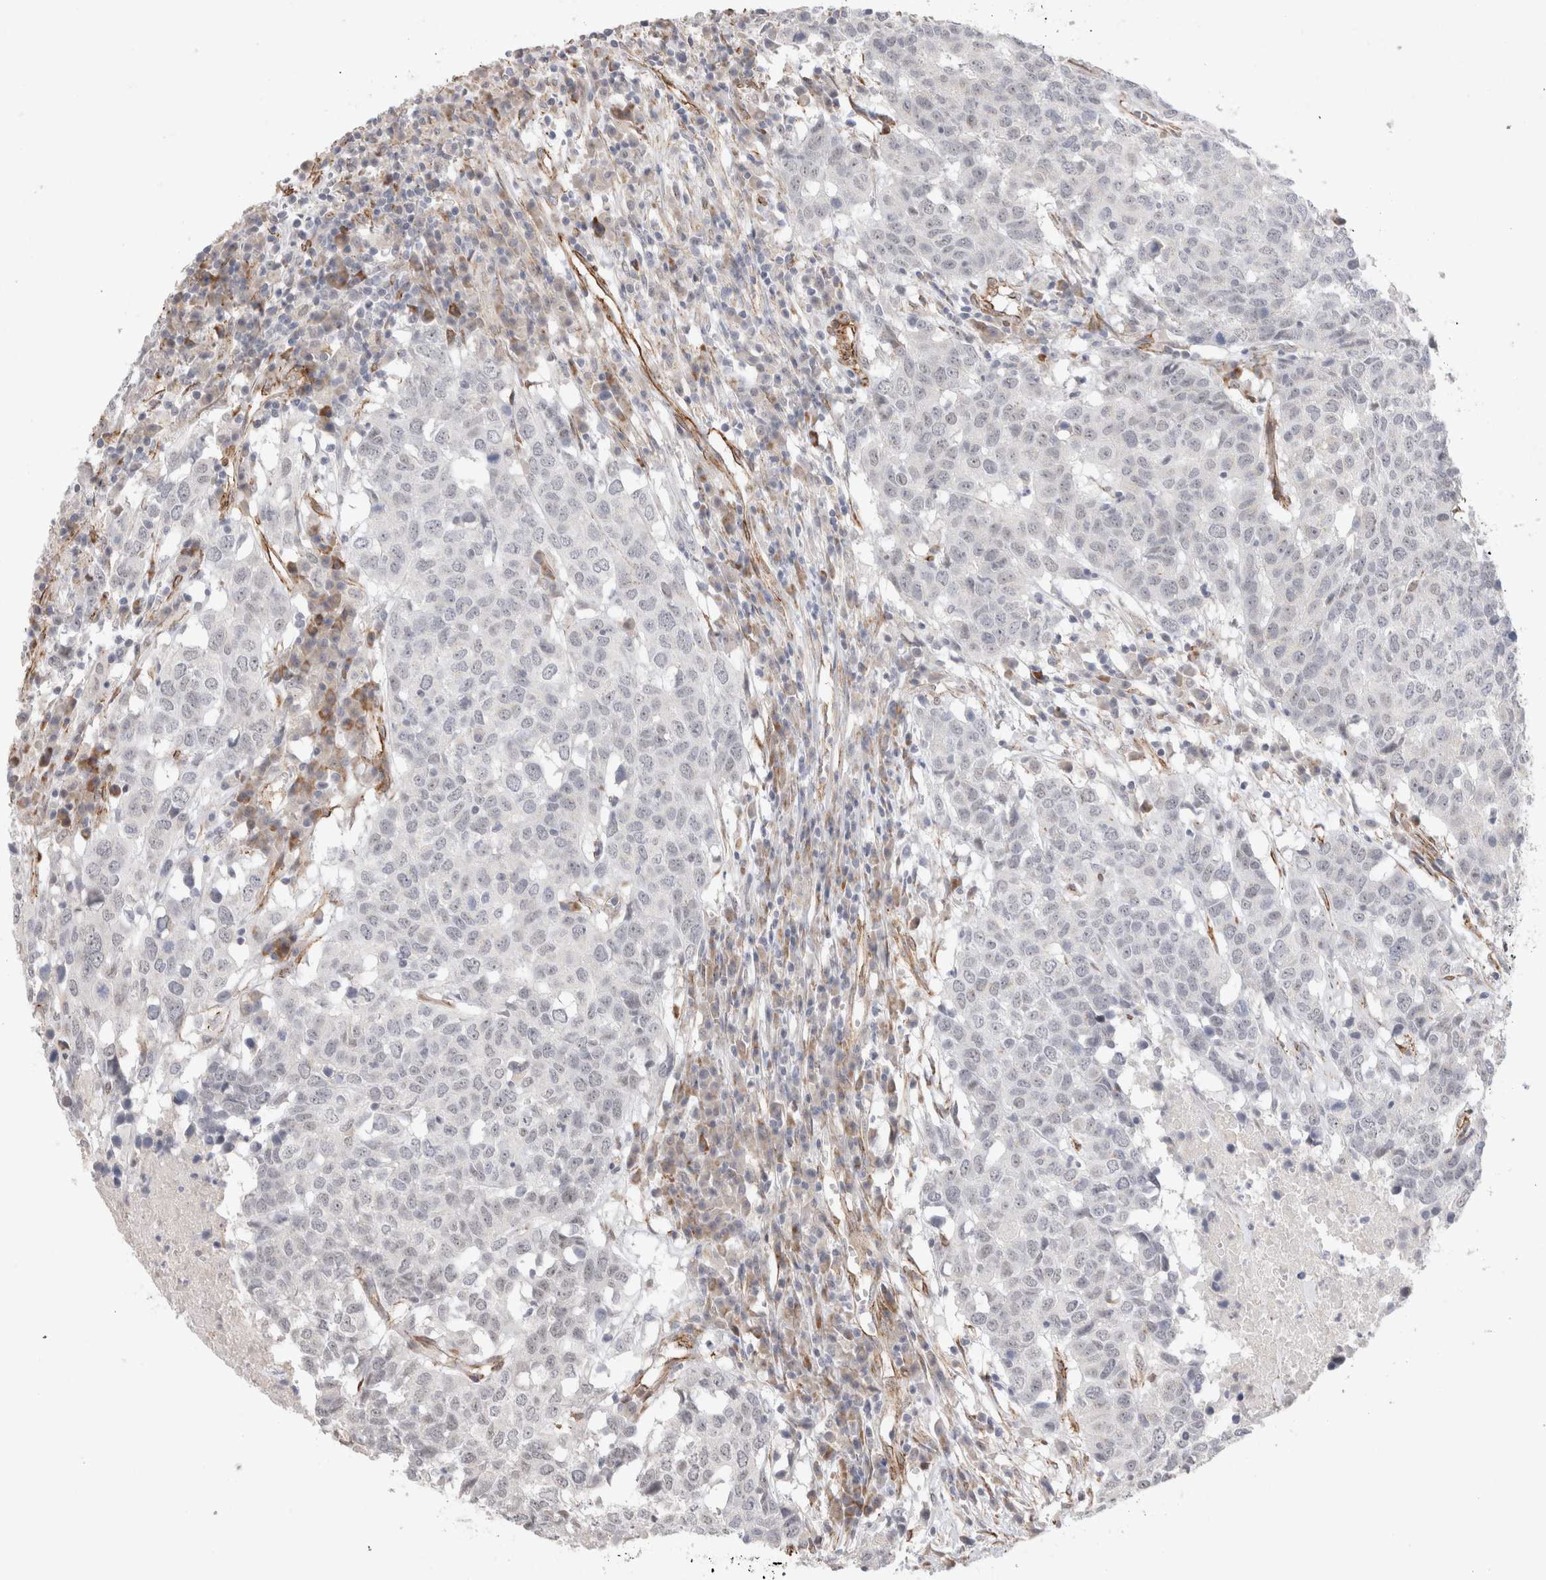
{"staining": {"intensity": "negative", "quantity": "none", "location": "none"}, "tissue": "head and neck cancer", "cell_type": "Tumor cells", "image_type": "cancer", "snomed": [{"axis": "morphology", "description": "Squamous cell carcinoma, NOS"}, {"axis": "topography", "description": "Head-Neck"}], "caption": "Immunohistochemical staining of human head and neck cancer demonstrates no significant expression in tumor cells.", "gene": "CAAP1", "patient": {"sex": "male", "age": 66}}